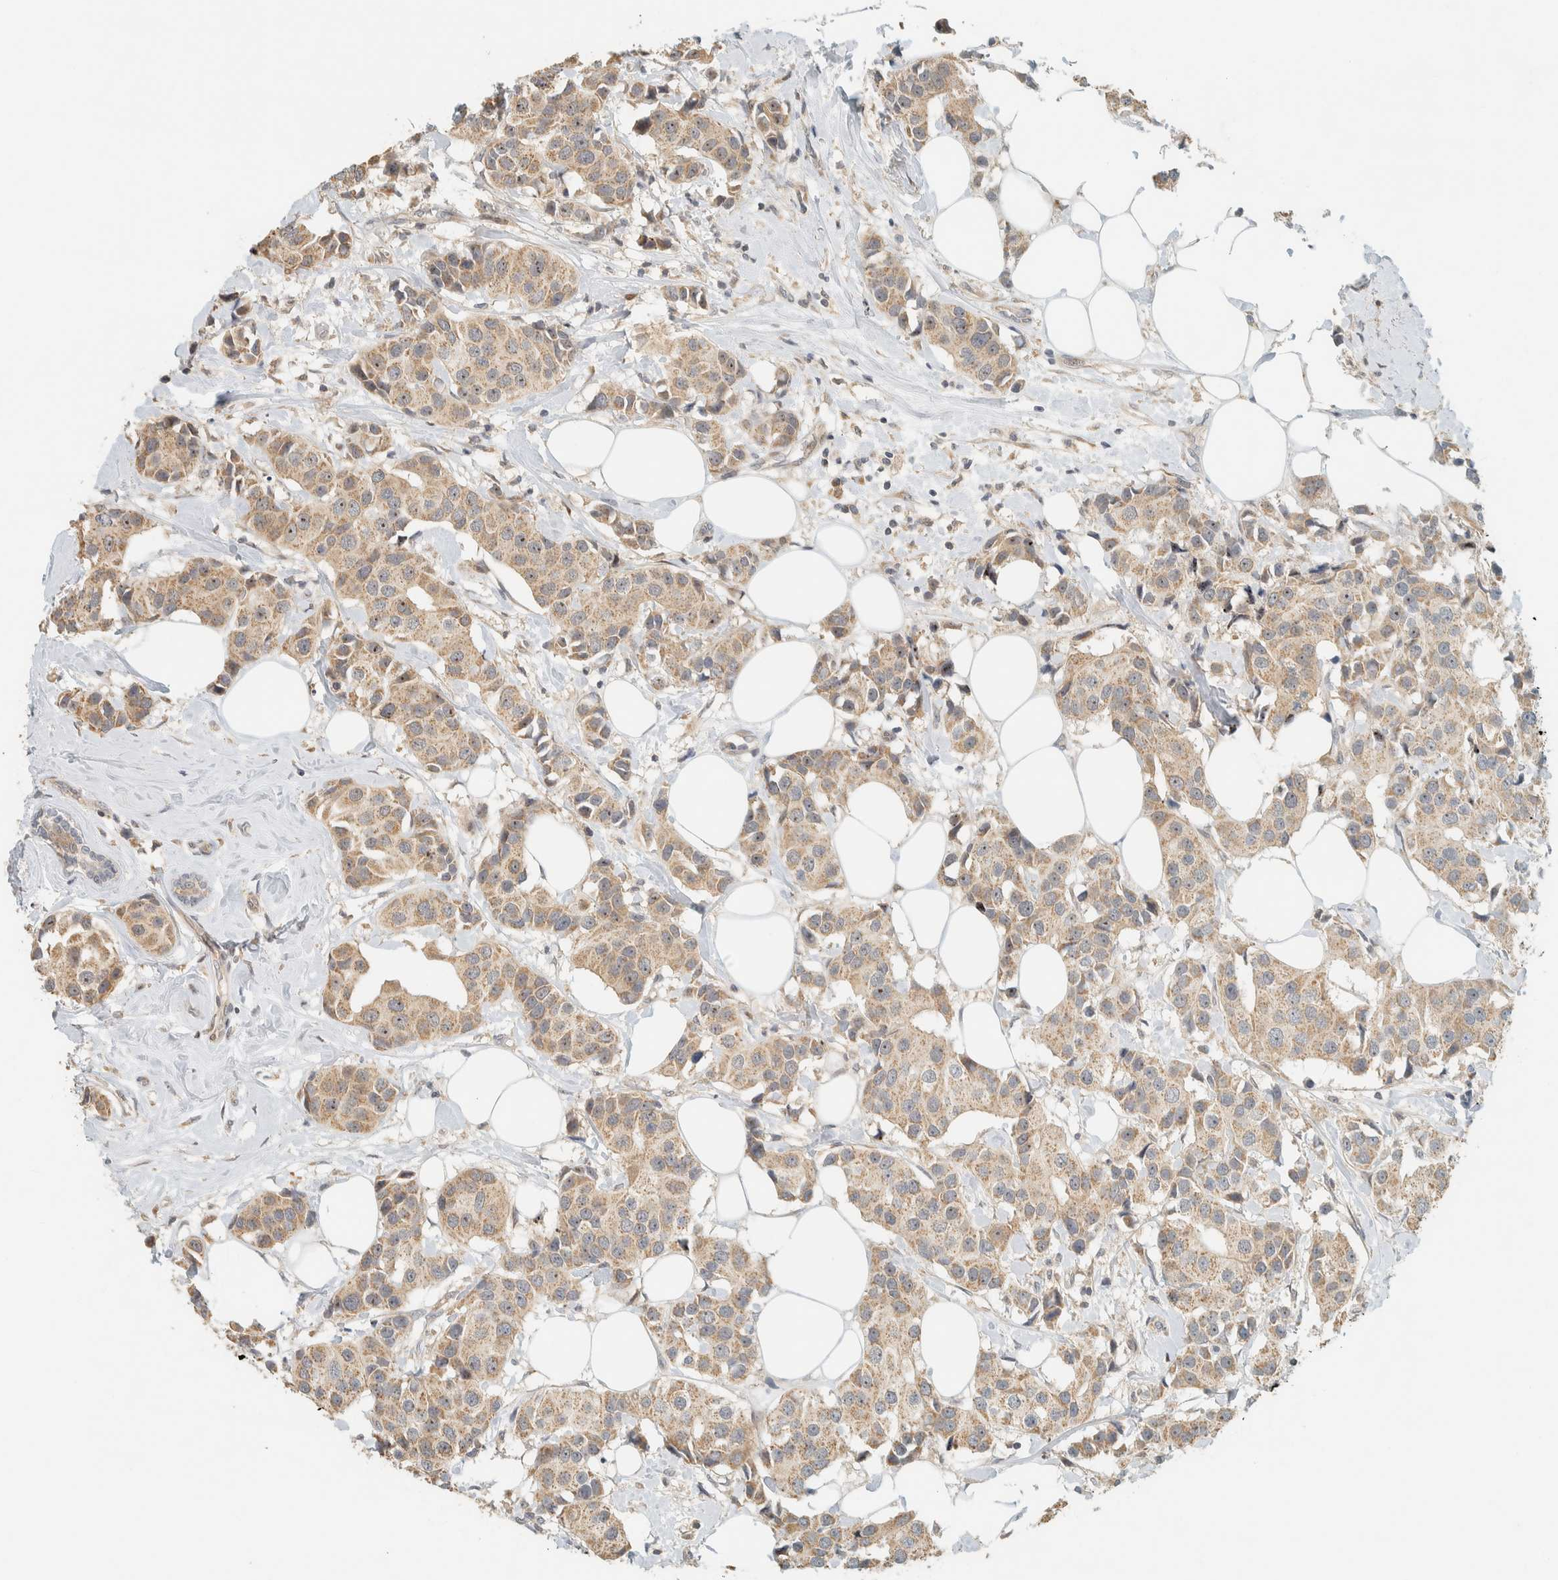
{"staining": {"intensity": "moderate", "quantity": ">75%", "location": "cytoplasmic/membranous"}, "tissue": "breast cancer", "cell_type": "Tumor cells", "image_type": "cancer", "snomed": [{"axis": "morphology", "description": "Normal tissue, NOS"}, {"axis": "morphology", "description": "Duct carcinoma"}, {"axis": "topography", "description": "Breast"}], "caption": "An image showing moderate cytoplasmic/membranous positivity in approximately >75% of tumor cells in breast infiltrating ductal carcinoma, as visualized by brown immunohistochemical staining.", "gene": "CCDC171", "patient": {"sex": "female", "age": 39}}